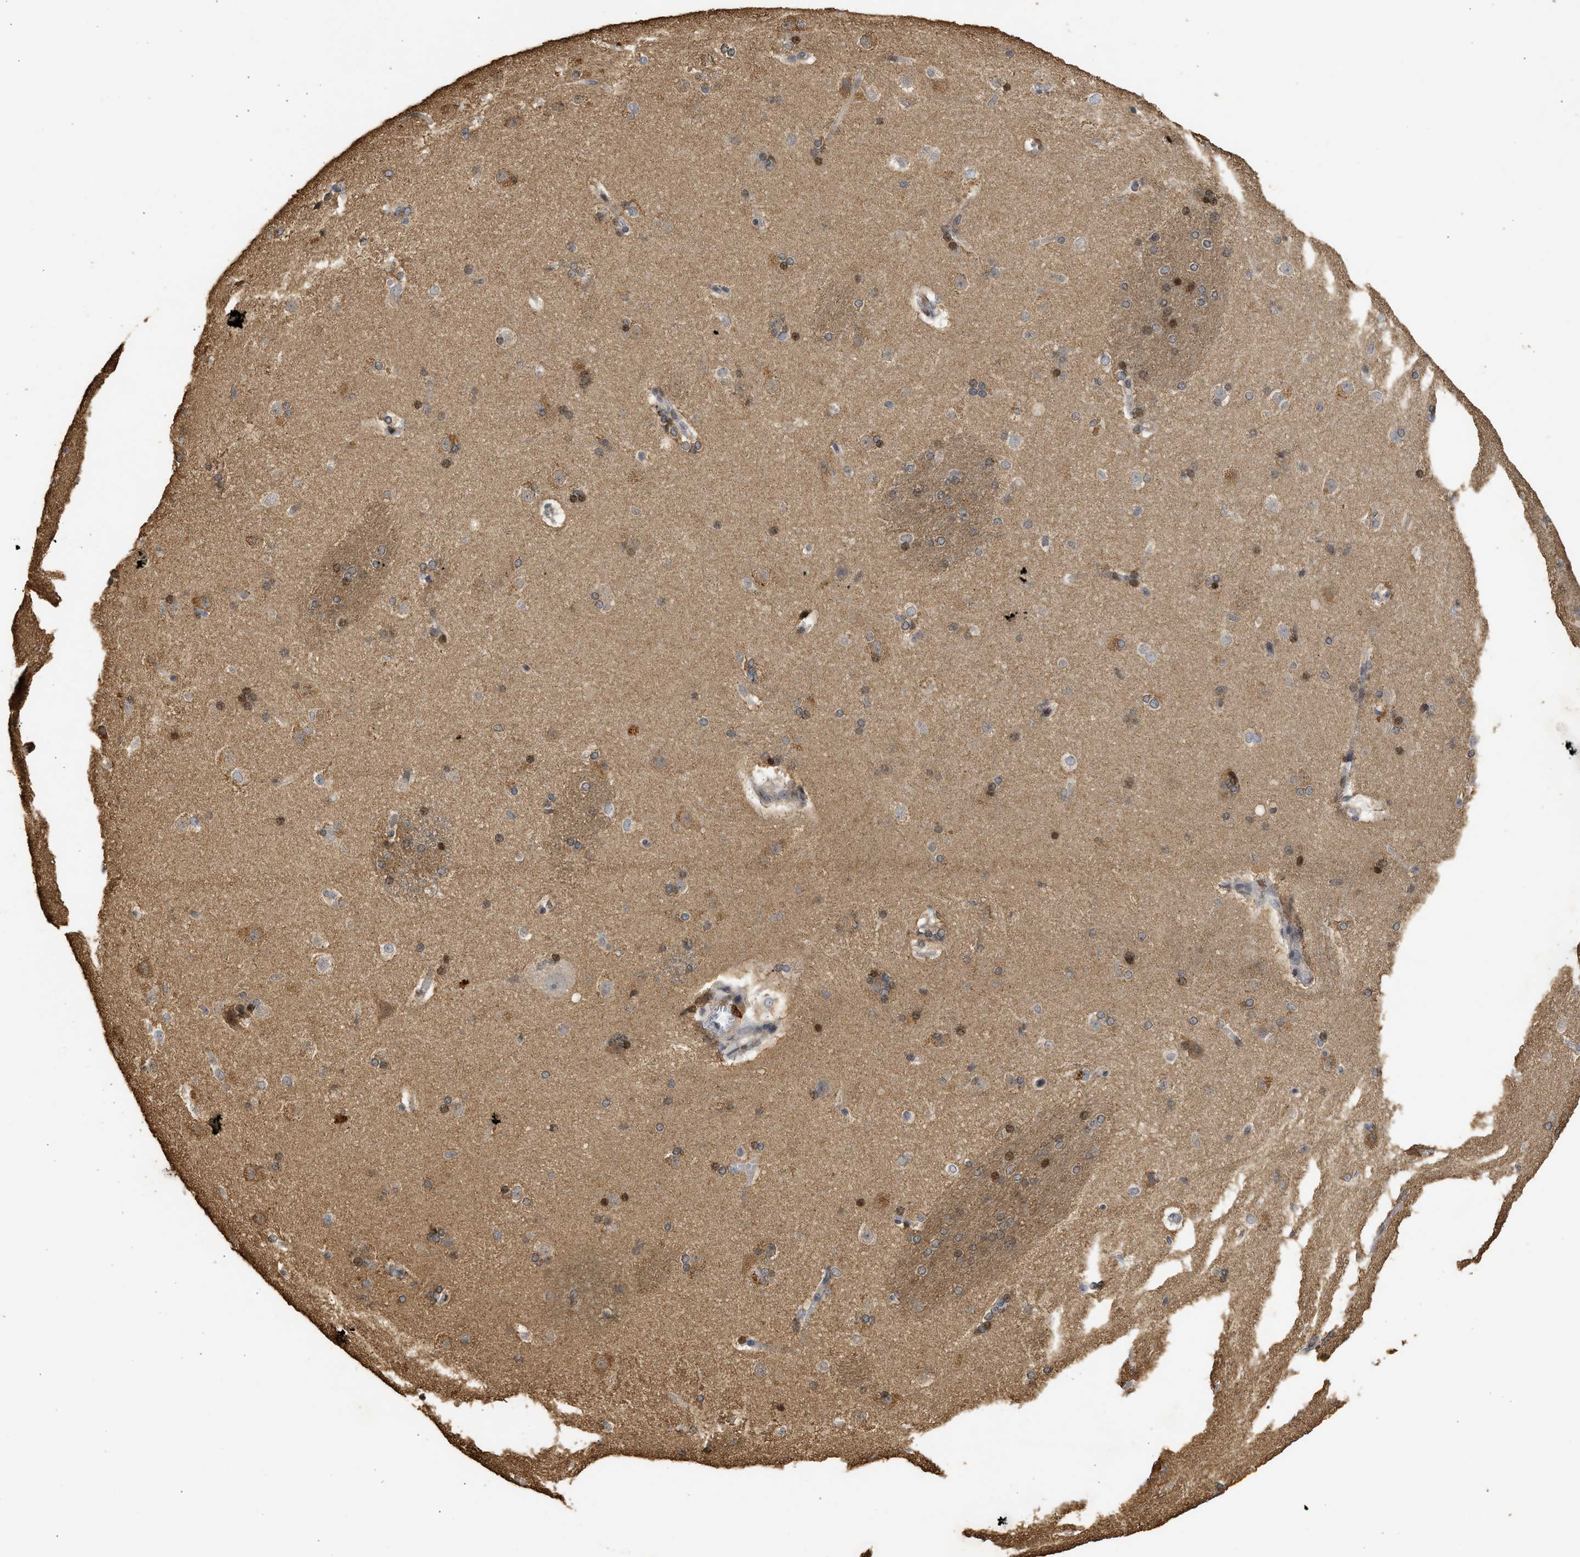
{"staining": {"intensity": "strong", "quantity": "25%-75%", "location": "nuclear"}, "tissue": "caudate", "cell_type": "Glial cells", "image_type": "normal", "snomed": [{"axis": "morphology", "description": "Normal tissue, NOS"}, {"axis": "topography", "description": "Lateral ventricle wall"}], "caption": "Human caudate stained for a protein (brown) demonstrates strong nuclear positive expression in approximately 25%-75% of glial cells.", "gene": "ENSG00000142539", "patient": {"sex": "female", "age": 19}}